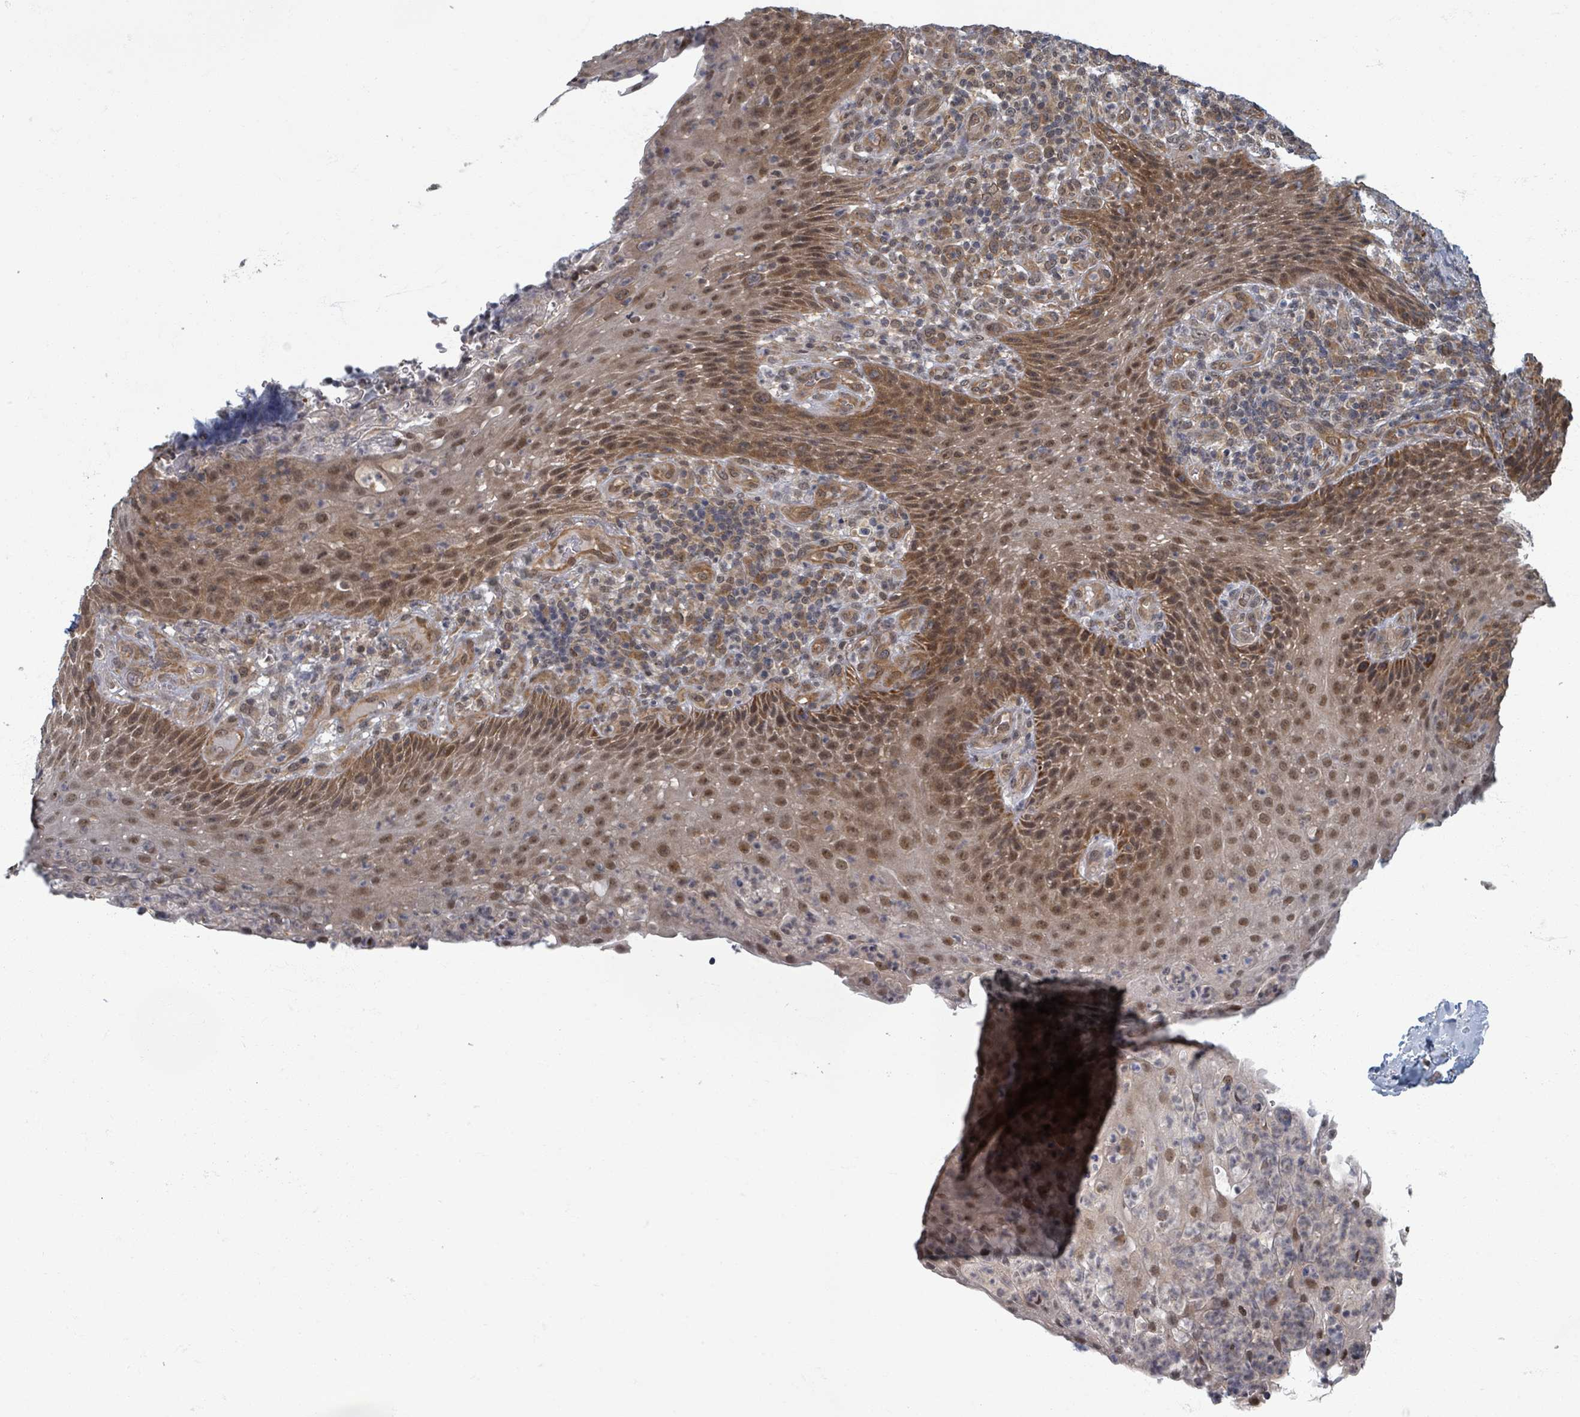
{"staining": {"intensity": "moderate", "quantity": "25%-75%", "location": "cytoplasmic/membranous,nuclear"}, "tissue": "tonsil", "cell_type": "Germinal center cells", "image_type": "normal", "snomed": [{"axis": "morphology", "description": "Normal tissue, NOS"}, {"axis": "topography", "description": "Tonsil"}], "caption": "Protein staining exhibits moderate cytoplasmic/membranous,nuclear expression in approximately 25%-75% of germinal center cells in benign tonsil.", "gene": "INTS15", "patient": {"sex": "male", "age": 17}}